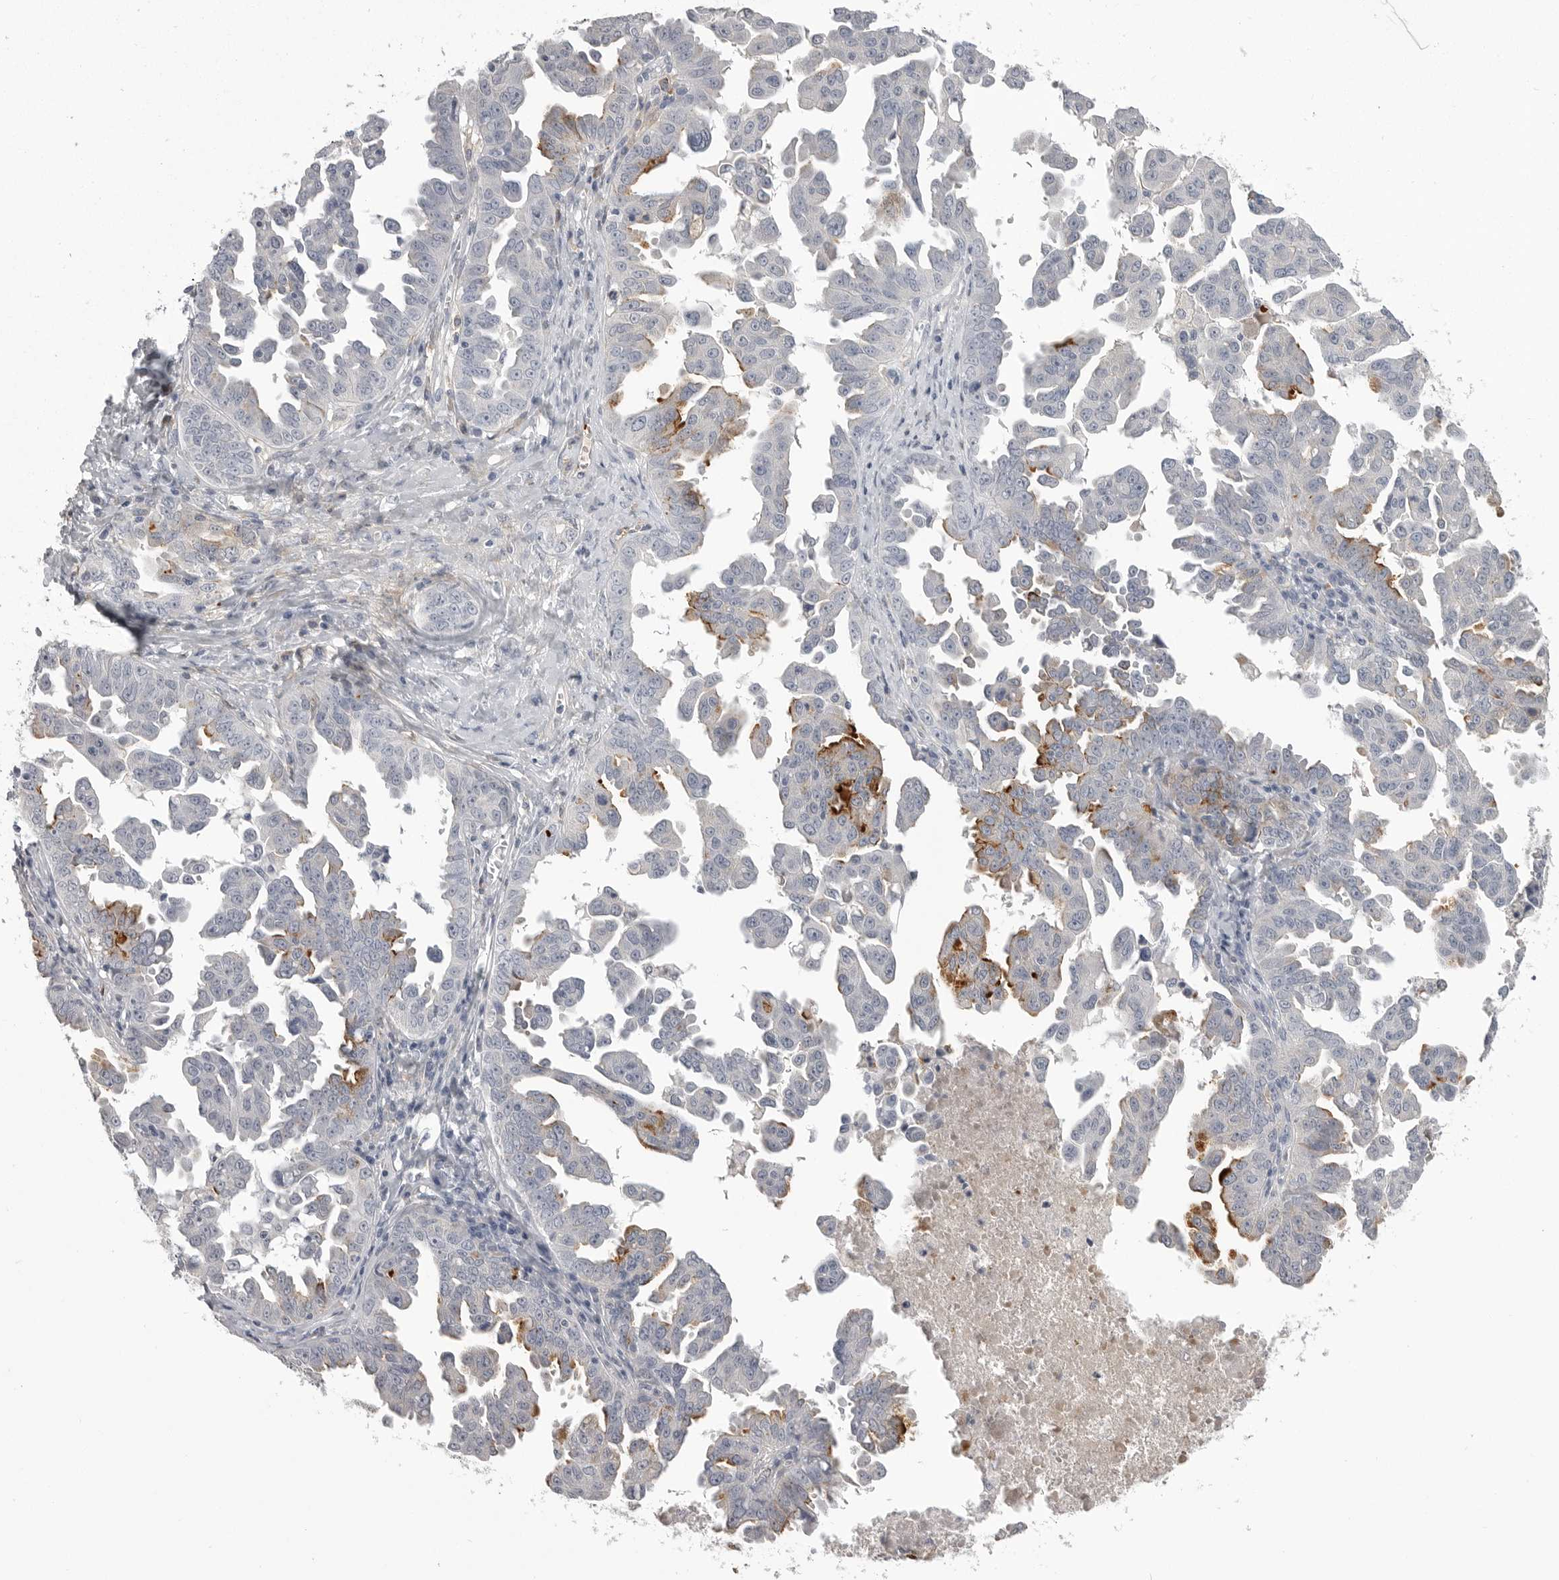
{"staining": {"intensity": "moderate", "quantity": "<25%", "location": "cytoplasmic/membranous"}, "tissue": "ovarian cancer", "cell_type": "Tumor cells", "image_type": "cancer", "snomed": [{"axis": "morphology", "description": "Carcinoma, endometroid"}, {"axis": "topography", "description": "Ovary"}], "caption": "Tumor cells demonstrate low levels of moderate cytoplasmic/membranous expression in about <25% of cells in endometroid carcinoma (ovarian). (IHC, brightfield microscopy, high magnification).", "gene": "SERPING1", "patient": {"sex": "female", "age": 62}}